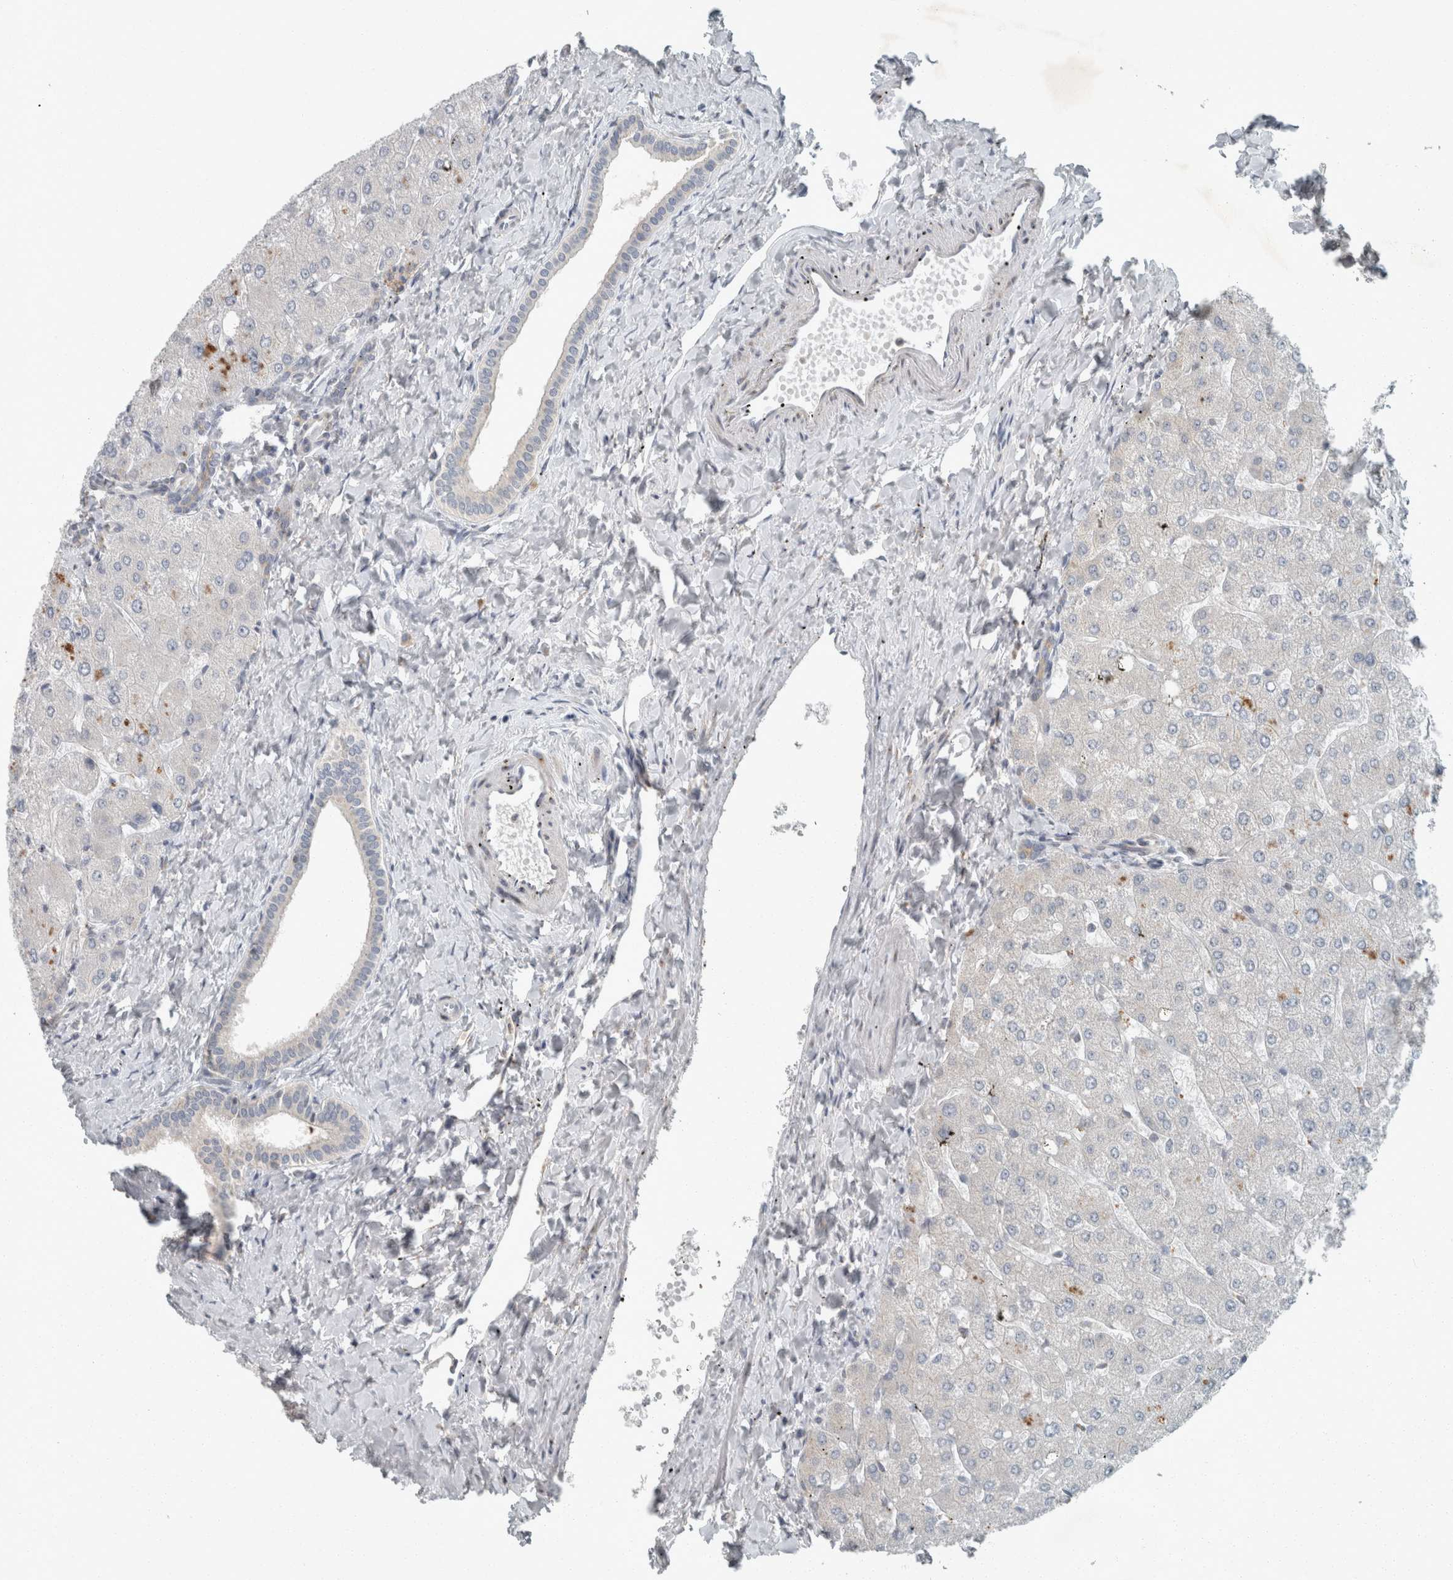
{"staining": {"intensity": "negative", "quantity": "none", "location": "none"}, "tissue": "liver", "cell_type": "Cholangiocytes", "image_type": "normal", "snomed": [{"axis": "morphology", "description": "Normal tissue, NOS"}, {"axis": "topography", "description": "Liver"}], "caption": "An image of liver stained for a protein displays no brown staining in cholangiocytes.", "gene": "KIF1C", "patient": {"sex": "male", "age": 55}}